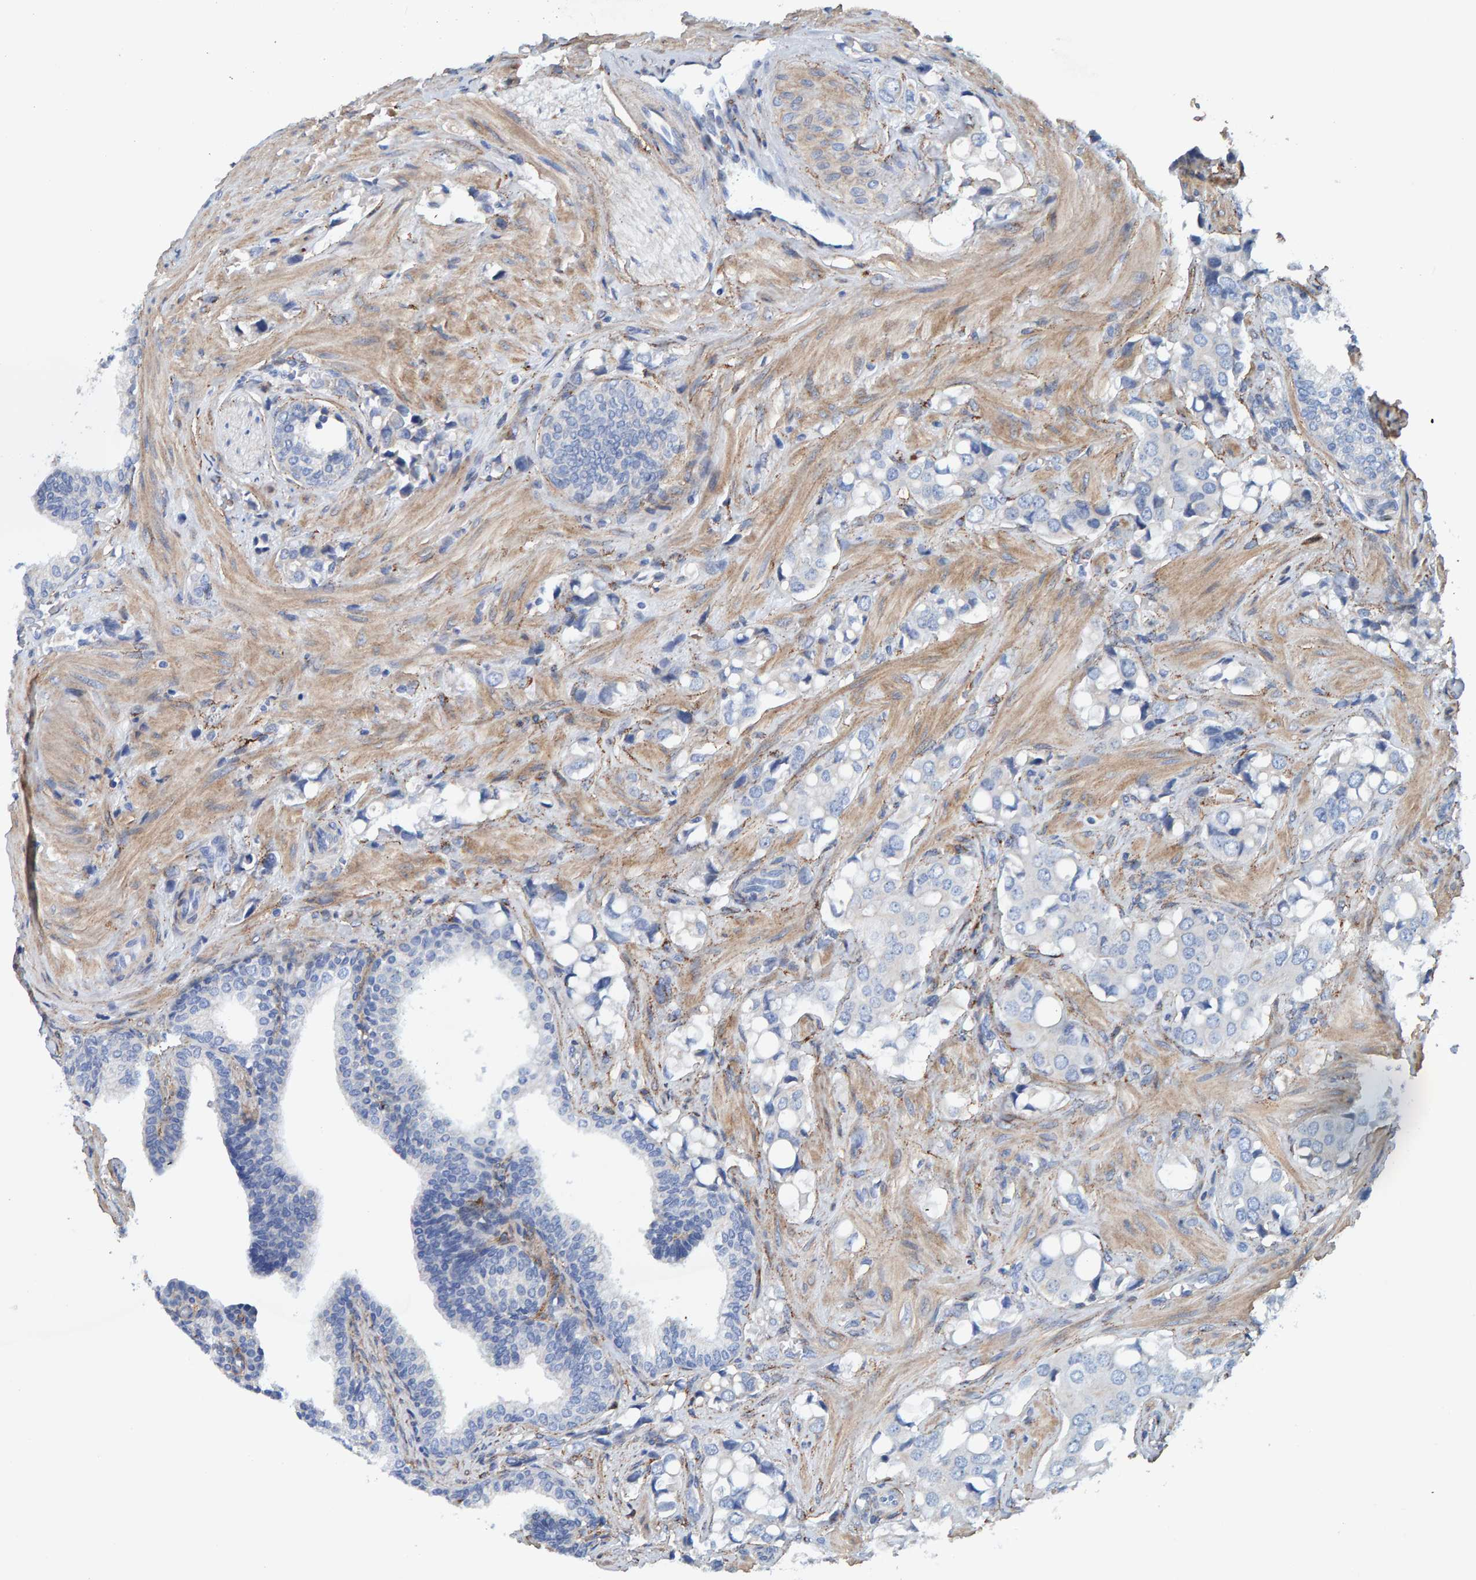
{"staining": {"intensity": "negative", "quantity": "none", "location": "none"}, "tissue": "prostate cancer", "cell_type": "Tumor cells", "image_type": "cancer", "snomed": [{"axis": "morphology", "description": "Adenocarcinoma, High grade"}, {"axis": "topography", "description": "Prostate"}], "caption": "The micrograph reveals no staining of tumor cells in prostate cancer (adenocarcinoma (high-grade)).", "gene": "LRP1", "patient": {"sex": "male", "age": 52}}